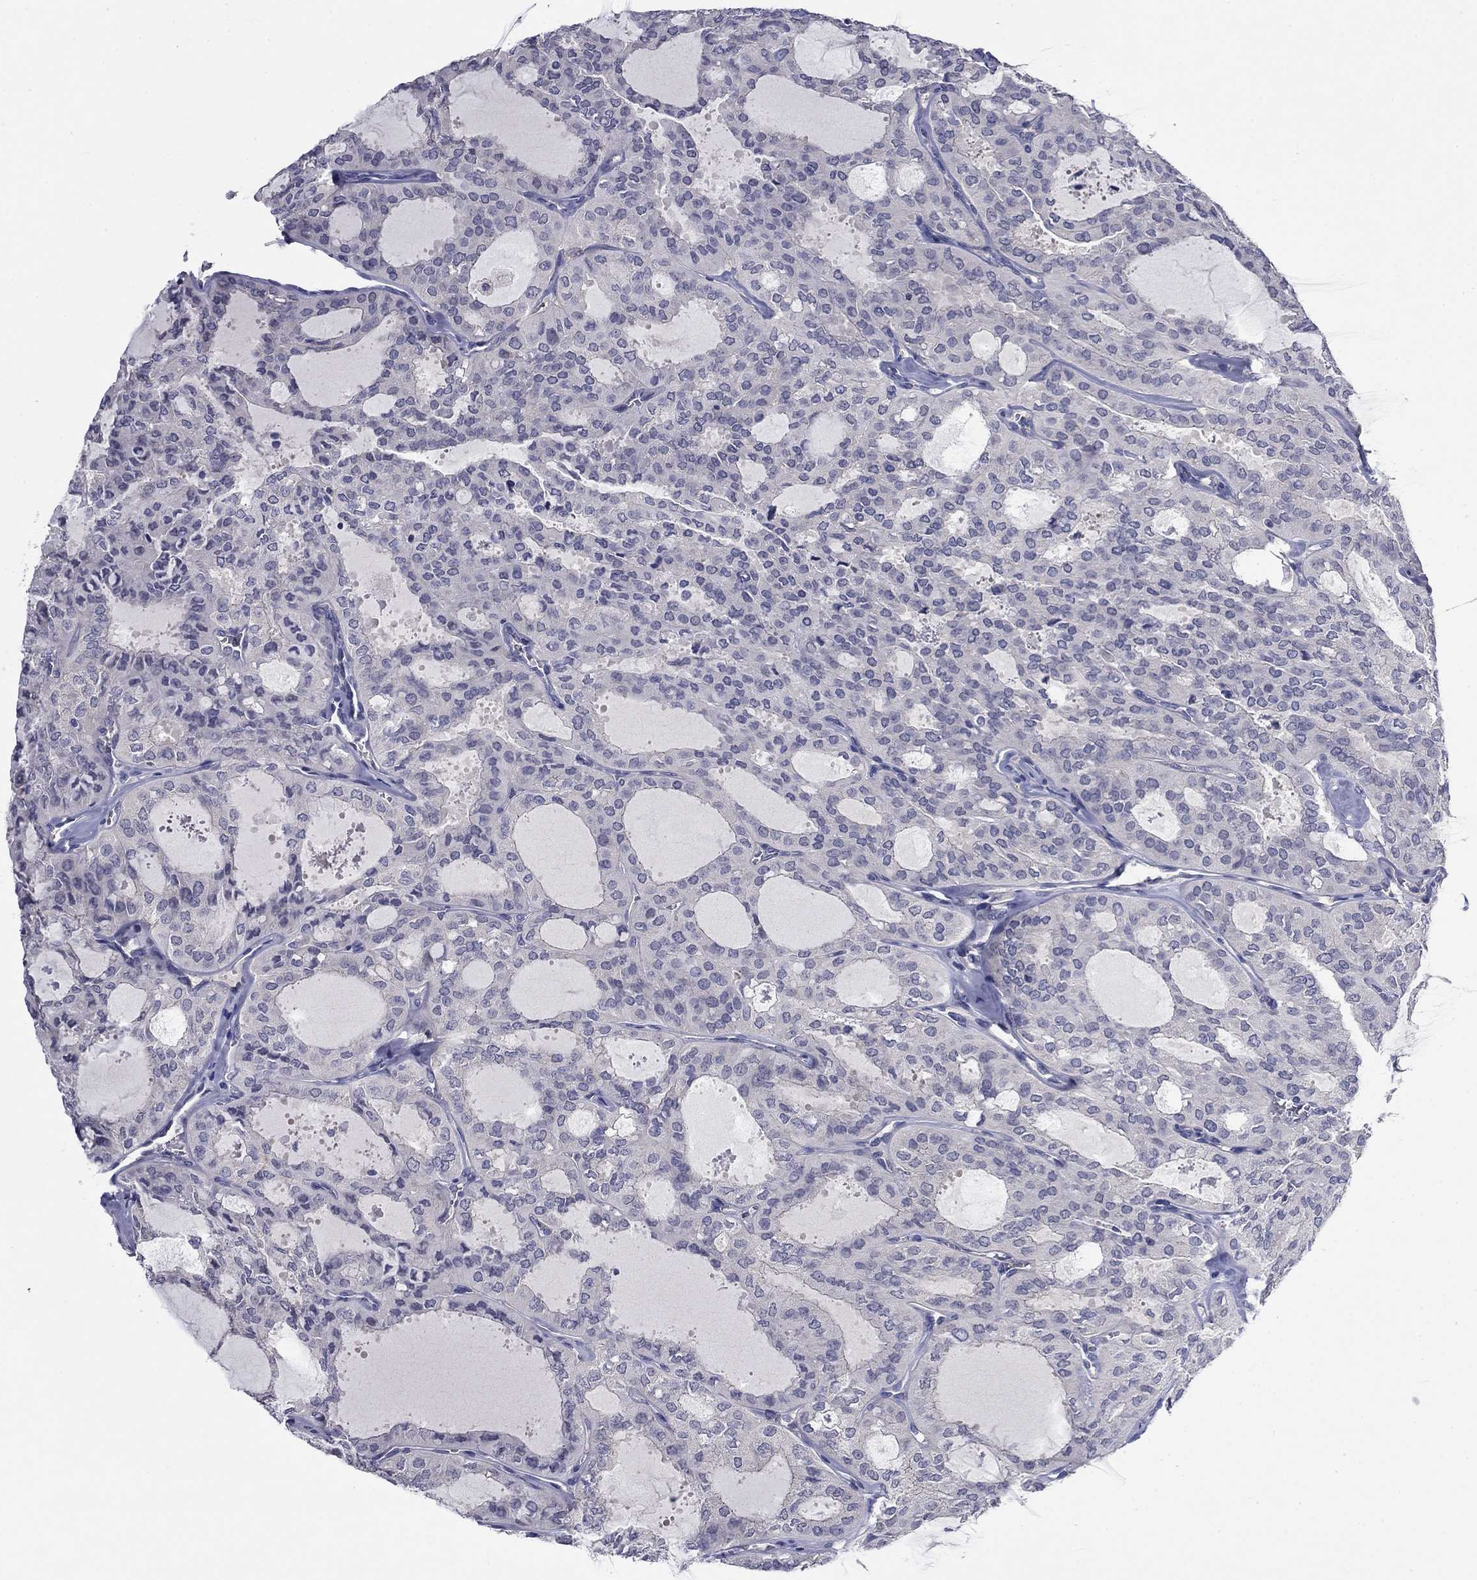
{"staining": {"intensity": "negative", "quantity": "none", "location": "none"}, "tissue": "thyroid cancer", "cell_type": "Tumor cells", "image_type": "cancer", "snomed": [{"axis": "morphology", "description": "Follicular adenoma carcinoma, NOS"}, {"axis": "topography", "description": "Thyroid gland"}], "caption": "DAB immunohistochemical staining of thyroid cancer exhibits no significant expression in tumor cells.", "gene": "POU2F2", "patient": {"sex": "male", "age": 75}}